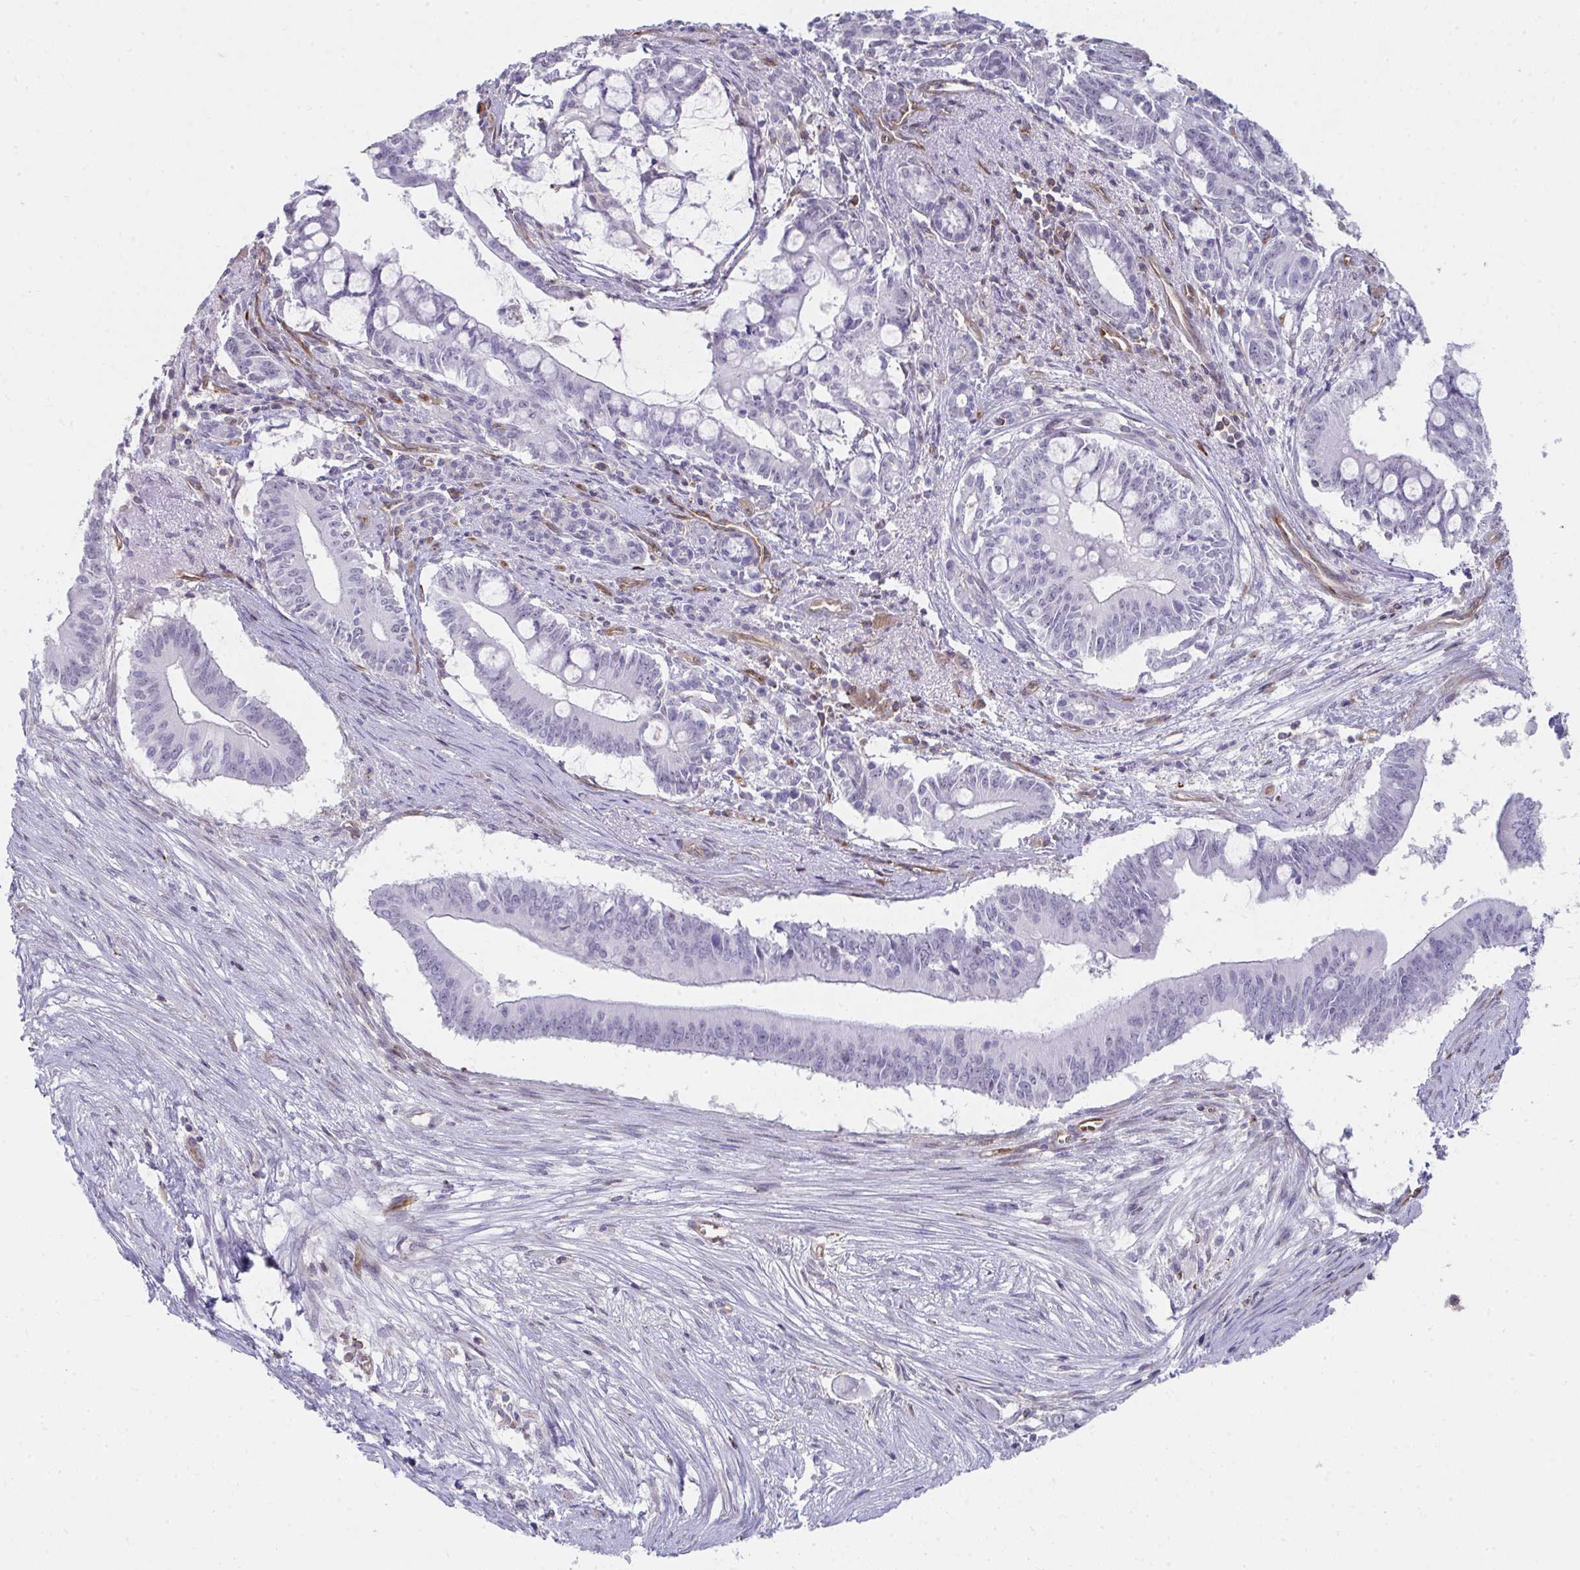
{"staining": {"intensity": "negative", "quantity": "none", "location": "none"}, "tissue": "pancreatic cancer", "cell_type": "Tumor cells", "image_type": "cancer", "snomed": [{"axis": "morphology", "description": "Adenocarcinoma, NOS"}, {"axis": "topography", "description": "Pancreas"}], "caption": "Human pancreatic cancer stained for a protein using IHC displays no staining in tumor cells.", "gene": "FOXN3", "patient": {"sex": "male", "age": 68}}